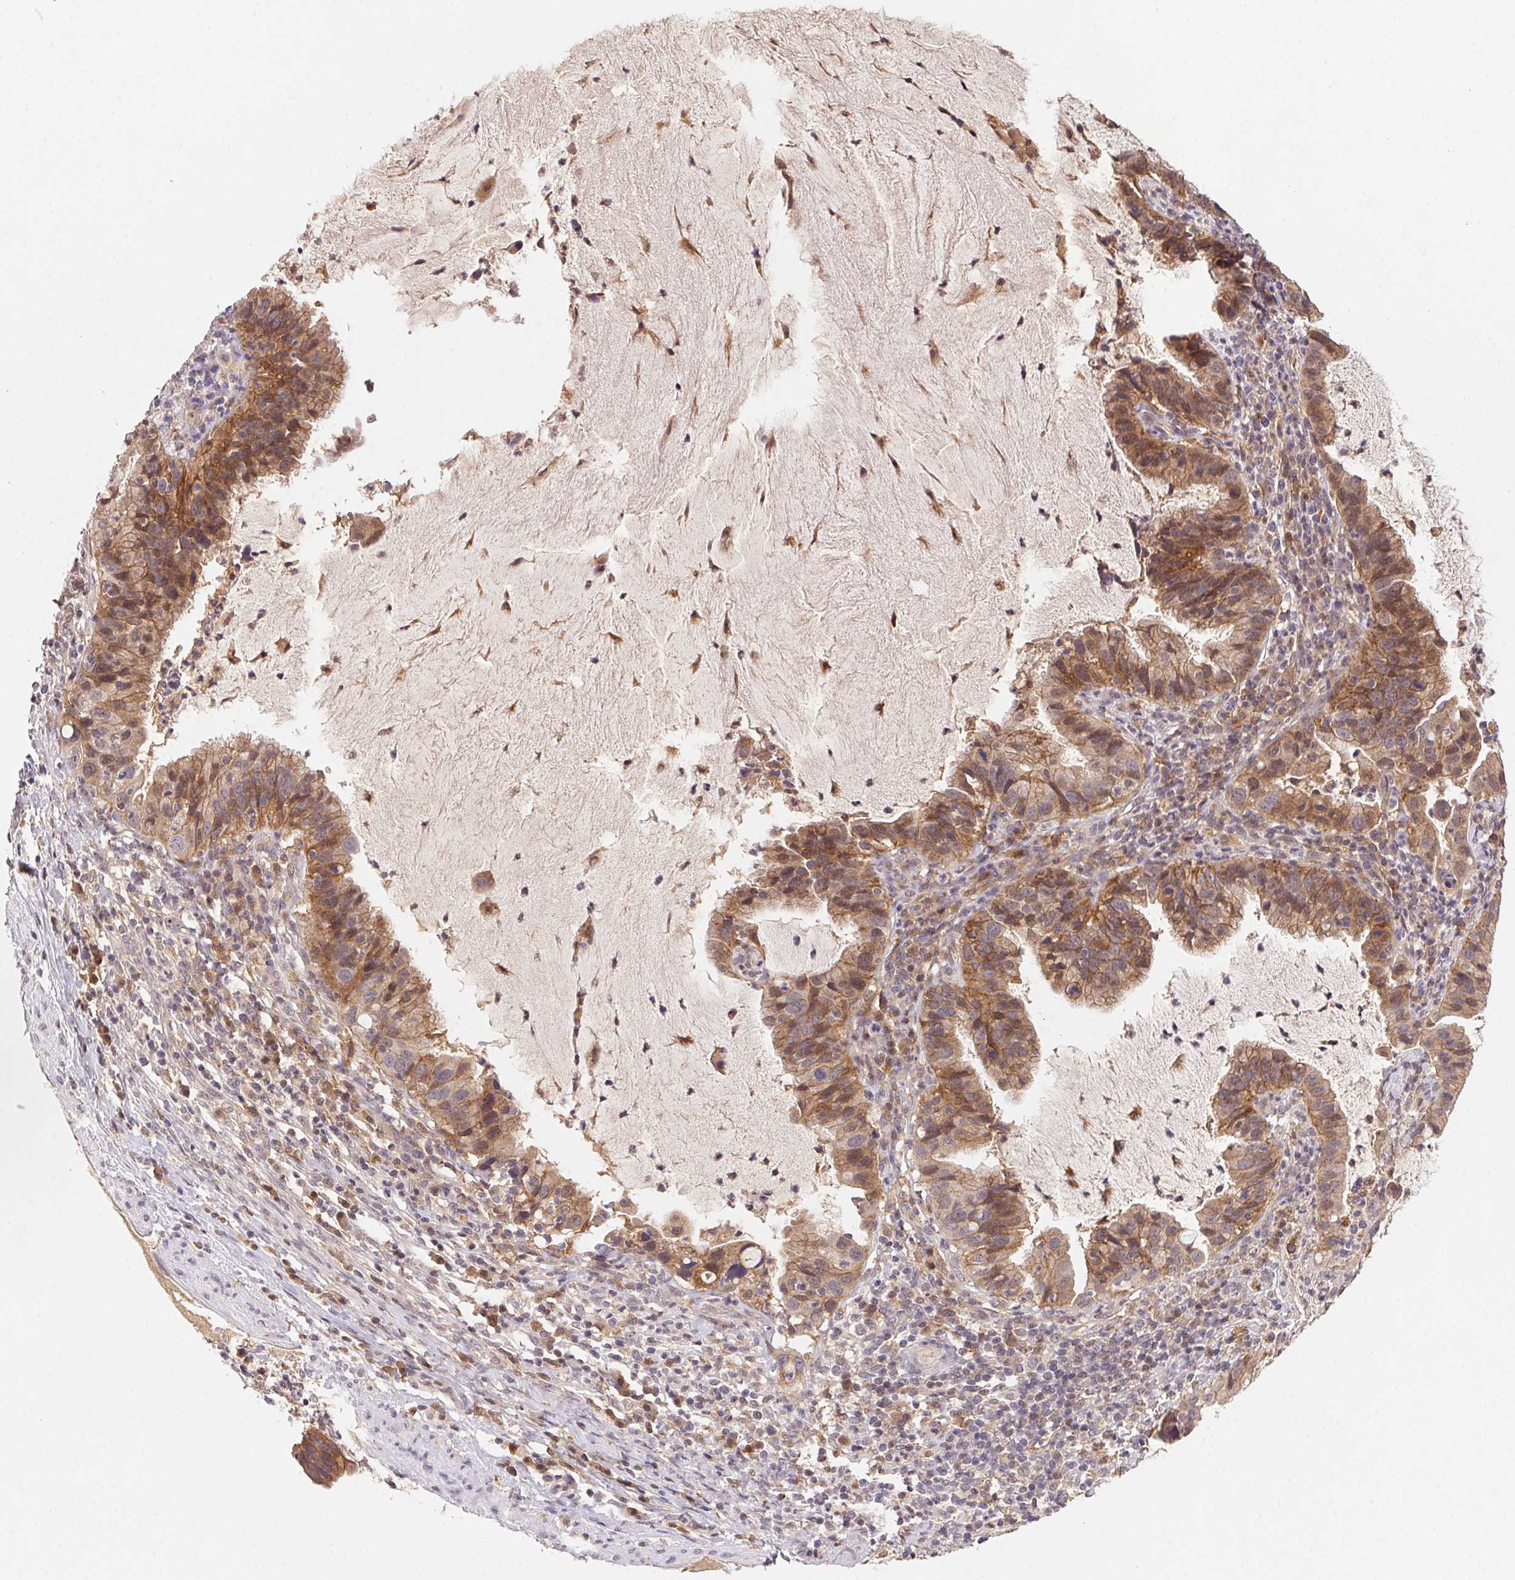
{"staining": {"intensity": "moderate", "quantity": ">75%", "location": "cytoplasmic/membranous"}, "tissue": "cervical cancer", "cell_type": "Tumor cells", "image_type": "cancer", "snomed": [{"axis": "morphology", "description": "Adenocarcinoma, NOS"}, {"axis": "topography", "description": "Cervix"}], "caption": "Immunohistochemical staining of human cervical cancer displays medium levels of moderate cytoplasmic/membranous protein expression in about >75% of tumor cells.", "gene": "SLC52A2", "patient": {"sex": "female", "age": 34}}